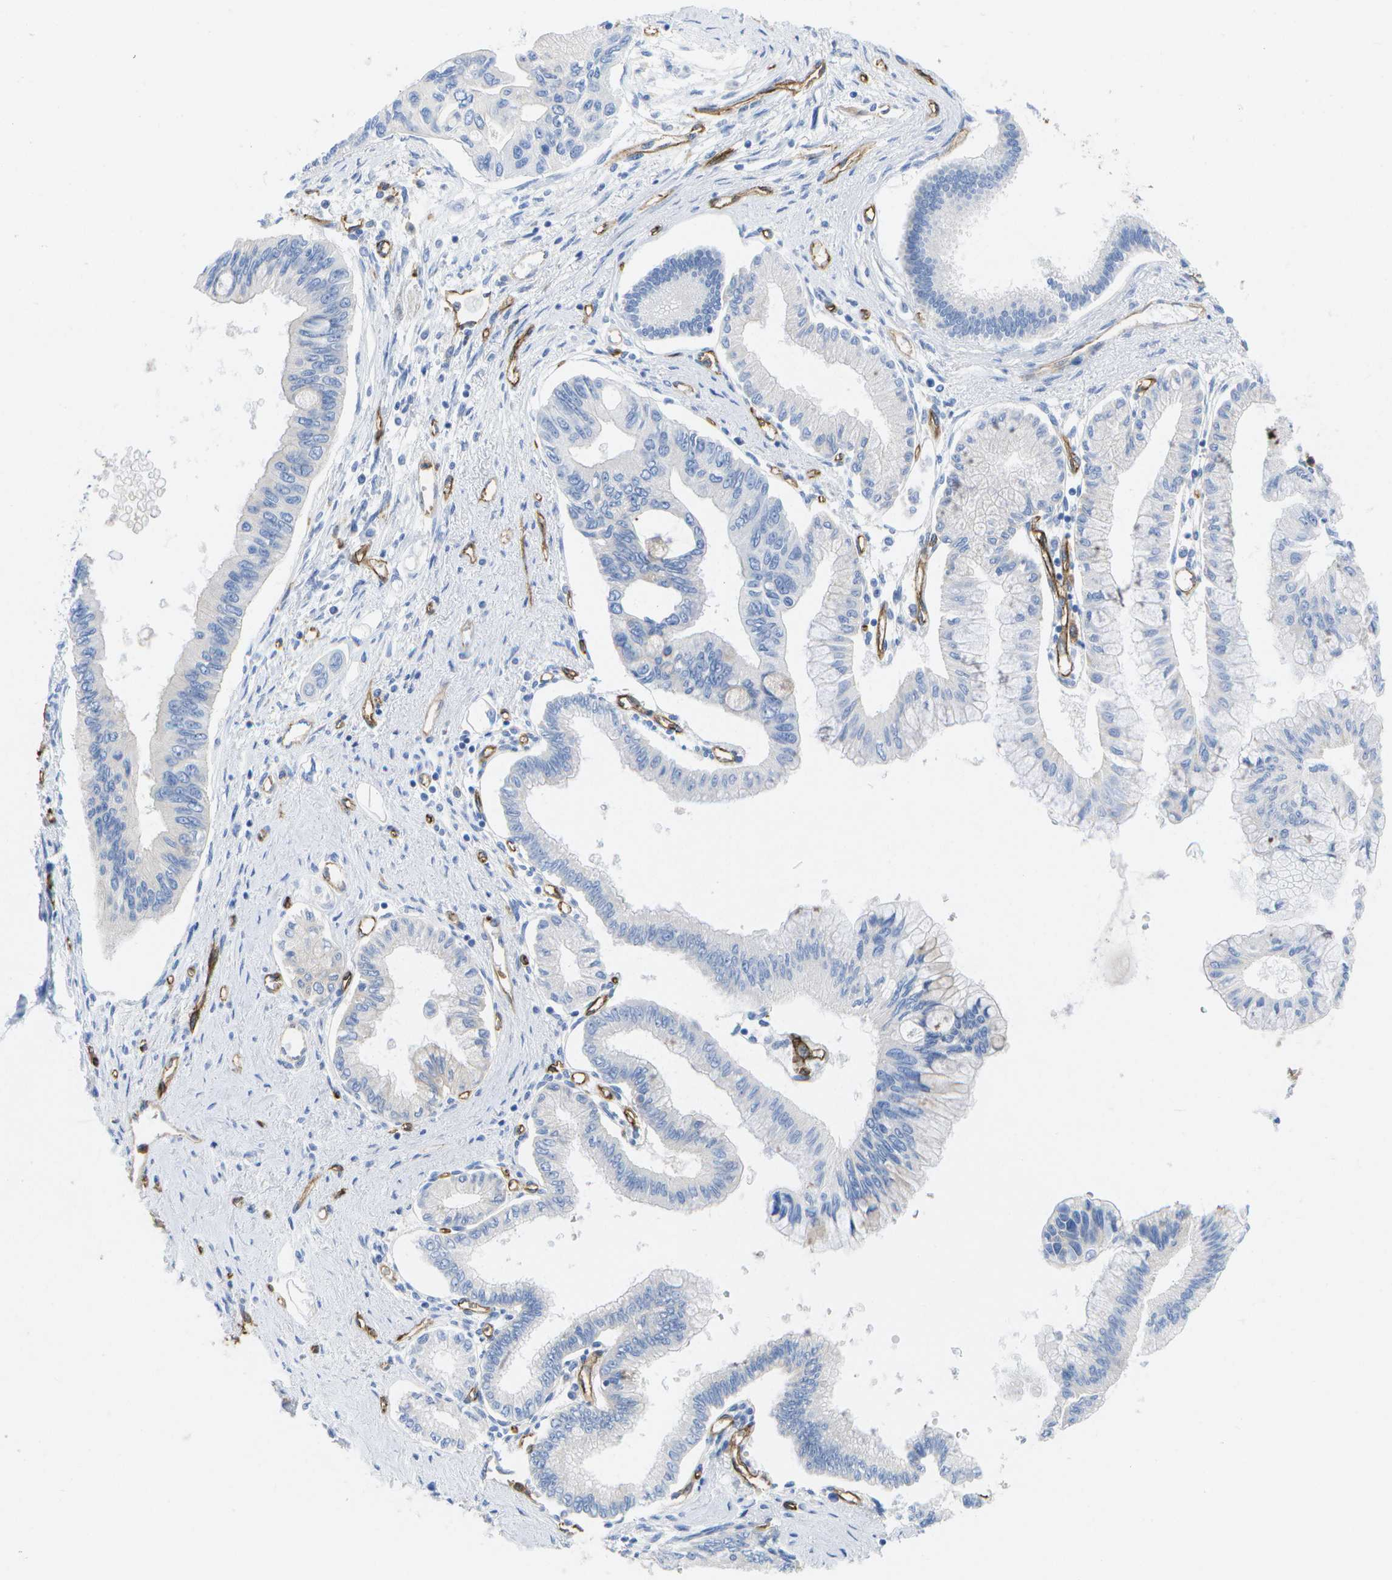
{"staining": {"intensity": "negative", "quantity": "none", "location": "none"}, "tissue": "pancreatic cancer", "cell_type": "Tumor cells", "image_type": "cancer", "snomed": [{"axis": "morphology", "description": "Adenocarcinoma, NOS"}, {"axis": "topography", "description": "Pancreas"}], "caption": "Immunohistochemistry image of neoplastic tissue: human adenocarcinoma (pancreatic) stained with DAB exhibits no significant protein staining in tumor cells. (Stains: DAB (3,3'-diaminobenzidine) immunohistochemistry with hematoxylin counter stain, Microscopy: brightfield microscopy at high magnification).", "gene": "DYSF", "patient": {"sex": "female", "age": 77}}